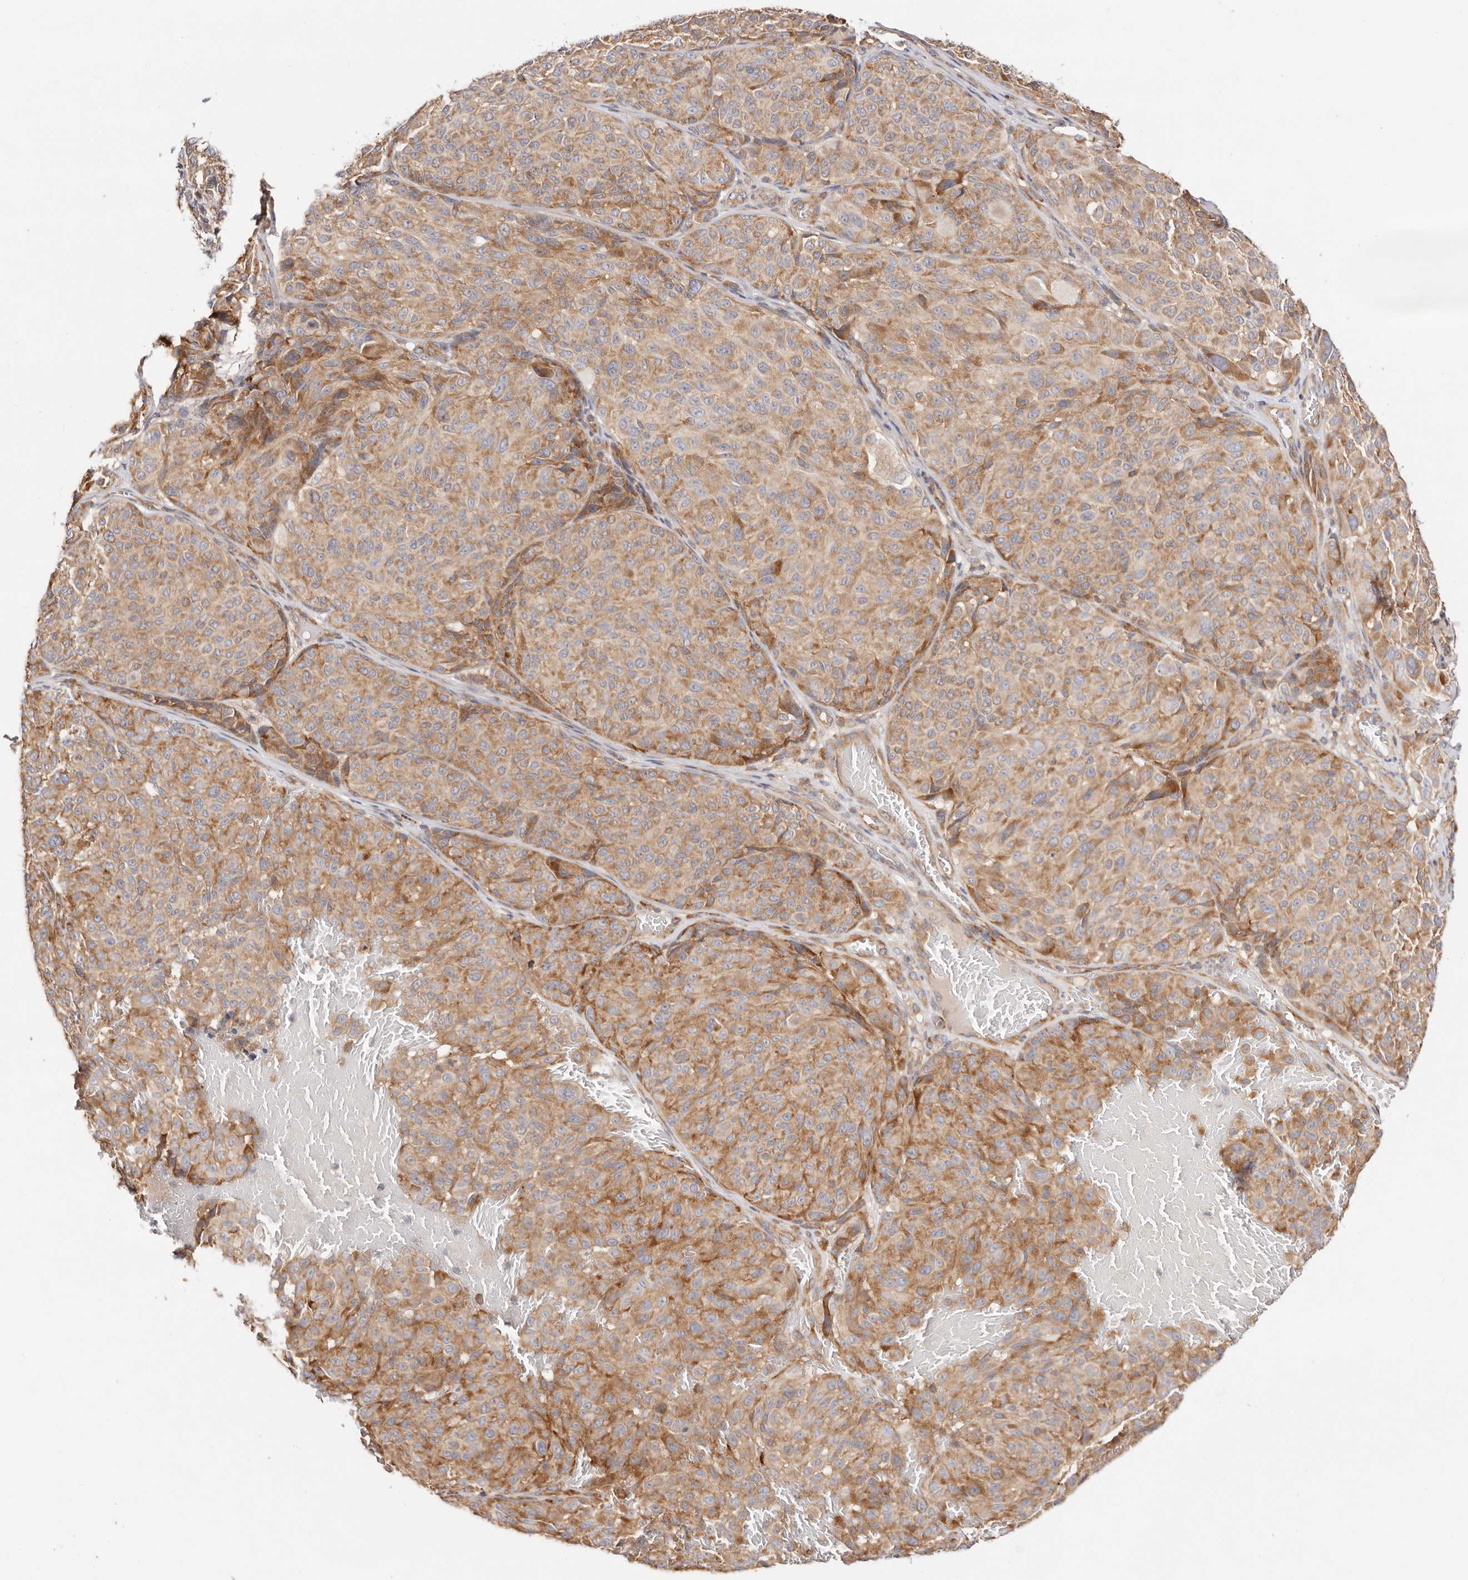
{"staining": {"intensity": "moderate", "quantity": ">75%", "location": "cytoplasmic/membranous"}, "tissue": "melanoma", "cell_type": "Tumor cells", "image_type": "cancer", "snomed": [{"axis": "morphology", "description": "Malignant melanoma, NOS"}, {"axis": "topography", "description": "Skin"}], "caption": "A brown stain labels moderate cytoplasmic/membranous positivity of a protein in malignant melanoma tumor cells.", "gene": "GNA13", "patient": {"sex": "male", "age": 83}}